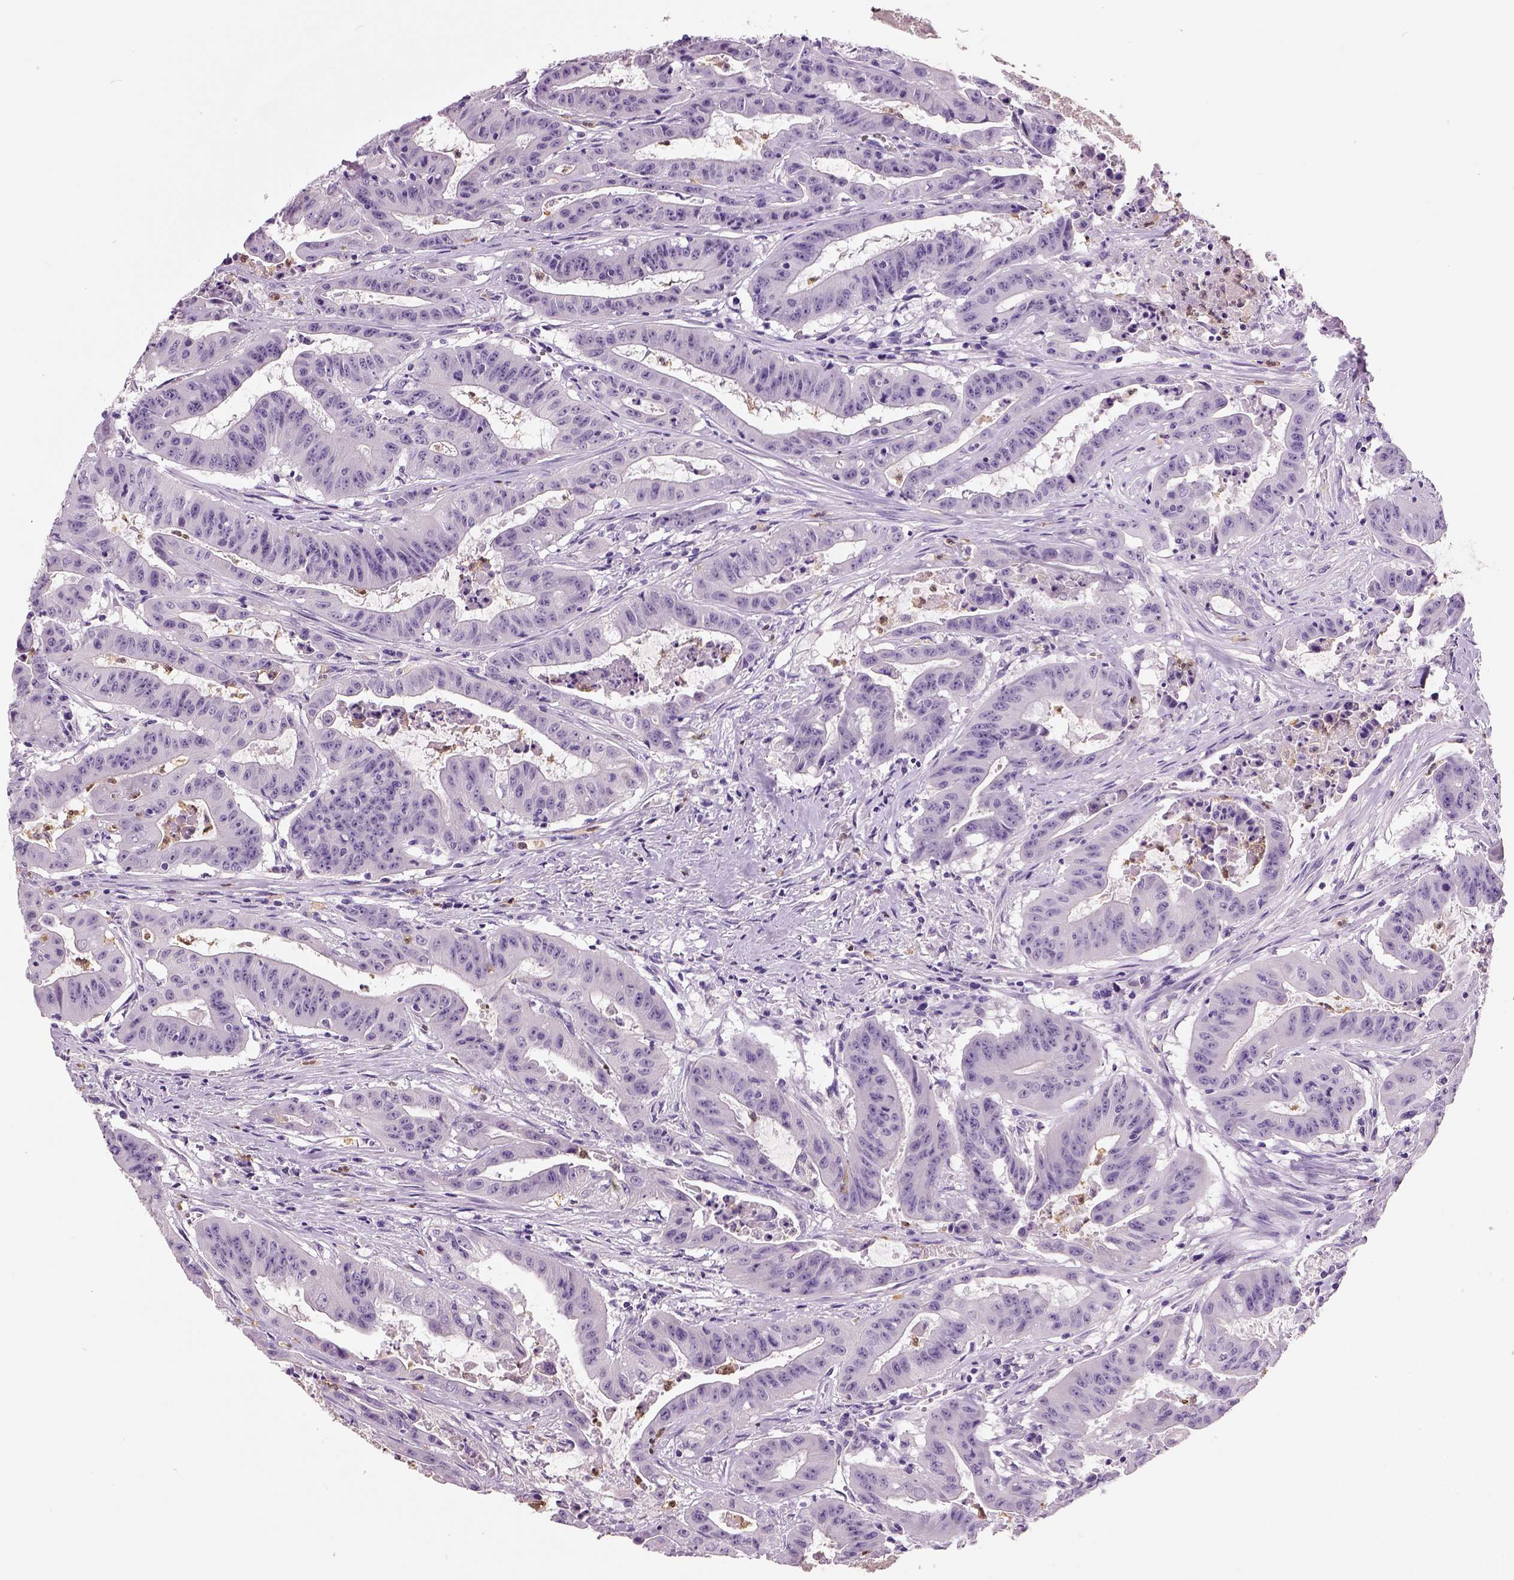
{"staining": {"intensity": "negative", "quantity": "none", "location": "none"}, "tissue": "colorectal cancer", "cell_type": "Tumor cells", "image_type": "cancer", "snomed": [{"axis": "morphology", "description": "Adenocarcinoma, NOS"}, {"axis": "topography", "description": "Colon"}], "caption": "Colorectal cancer was stained to show a protein in brown. There is no significant expression in tumor cells.", "gene": "NECAB2", "patient": {"sex": "male", "age": 33}}